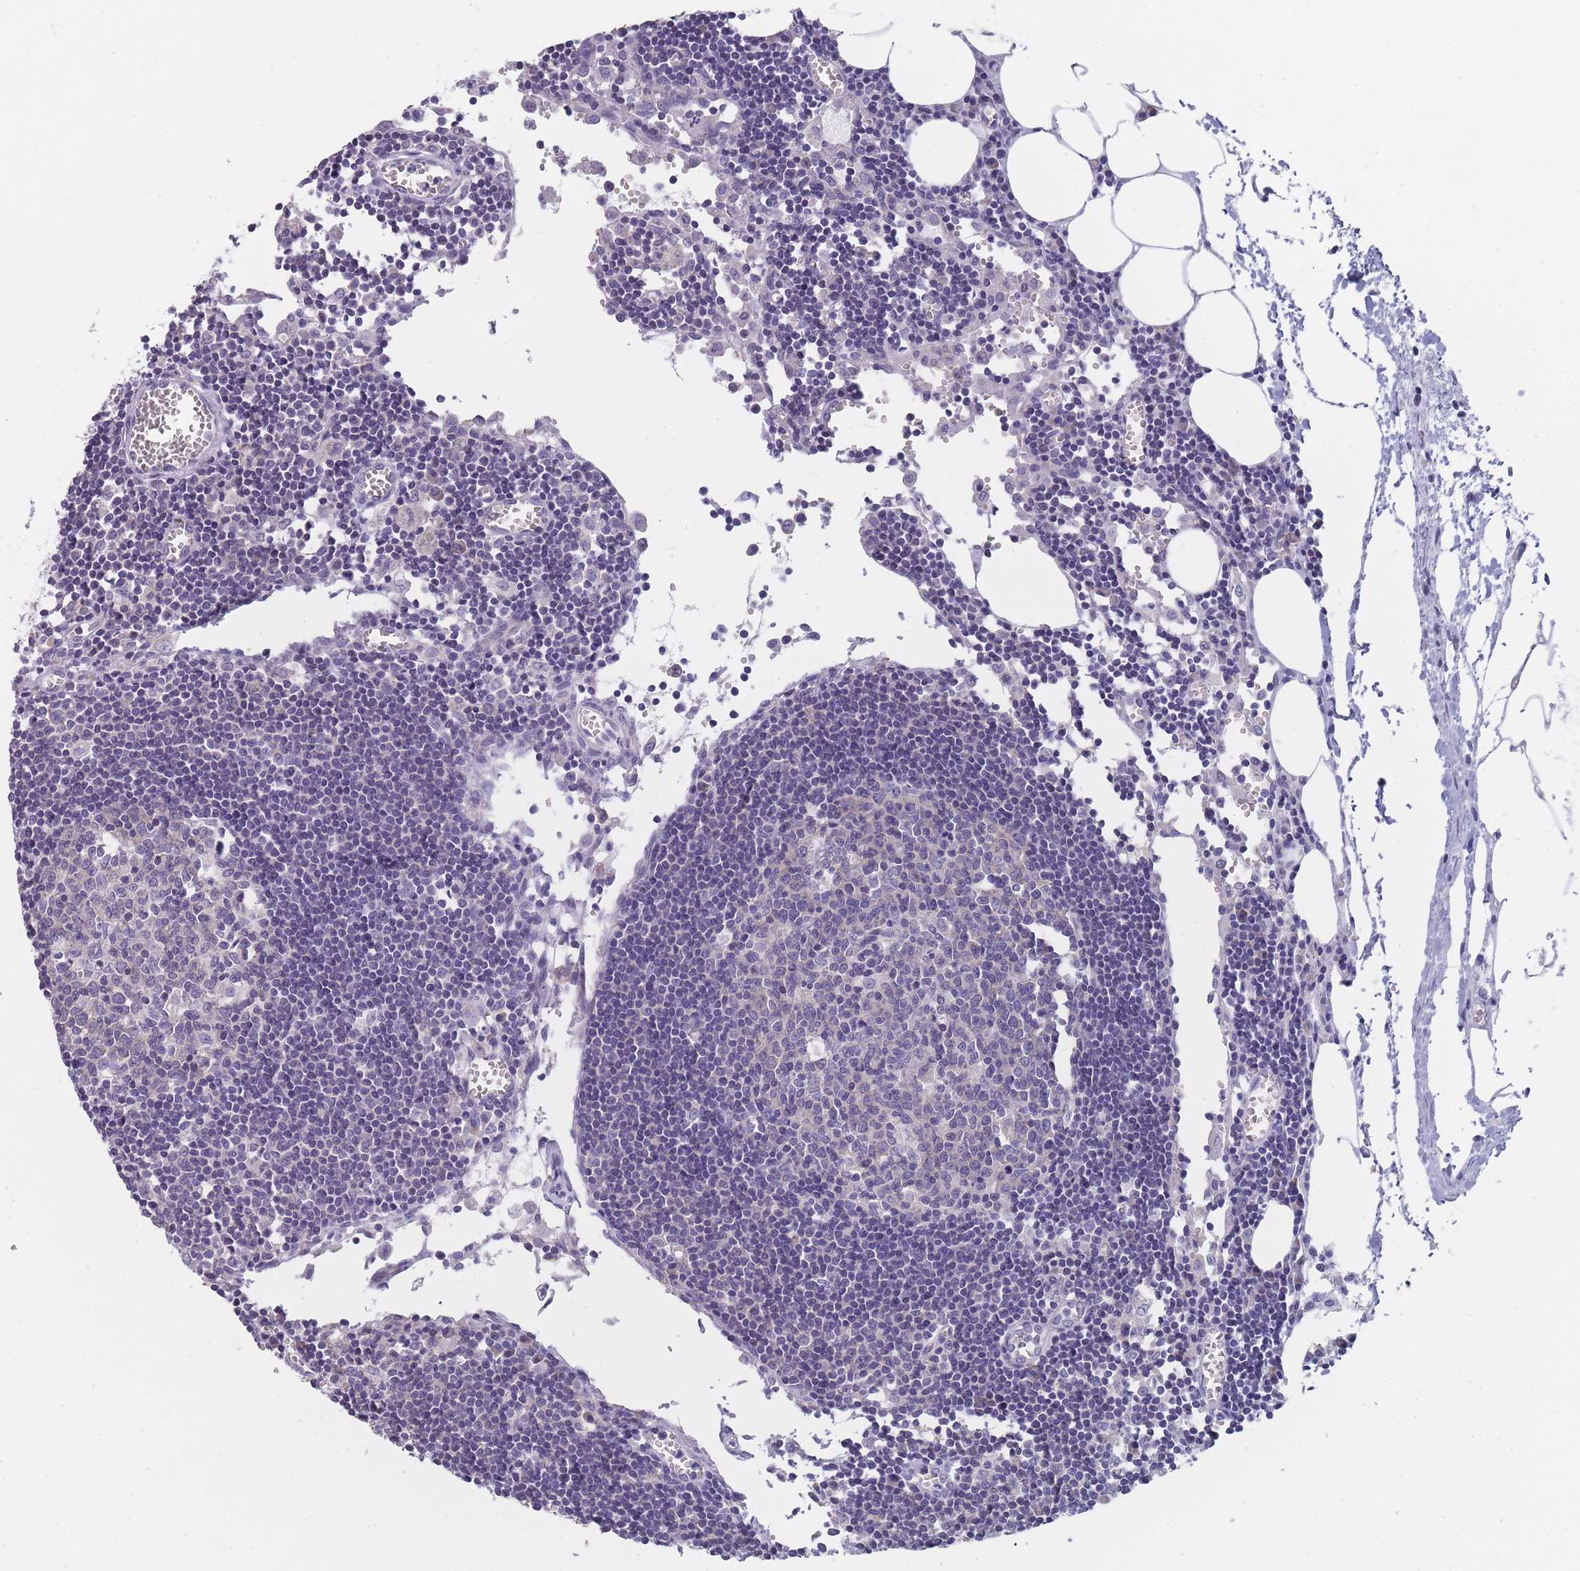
{"staining": {"intensity": "negative", "quantity": "none", "location": "none"}, "tissue": "lymph node", "cell_type": "Germinal center cells", "image_type": "normal", "snomed": [{"axis": "morphology", "description": "Normal tissue, NOS"}, {"axis": "topography", "description": "Lymph node"}], "caption": "IHC histopathology image of benign lymph node stained for a protein (brown), which displays no expression in germinal center cells.", "gene": "PIGU", "patient": {"sex": "male", "age": 62}}